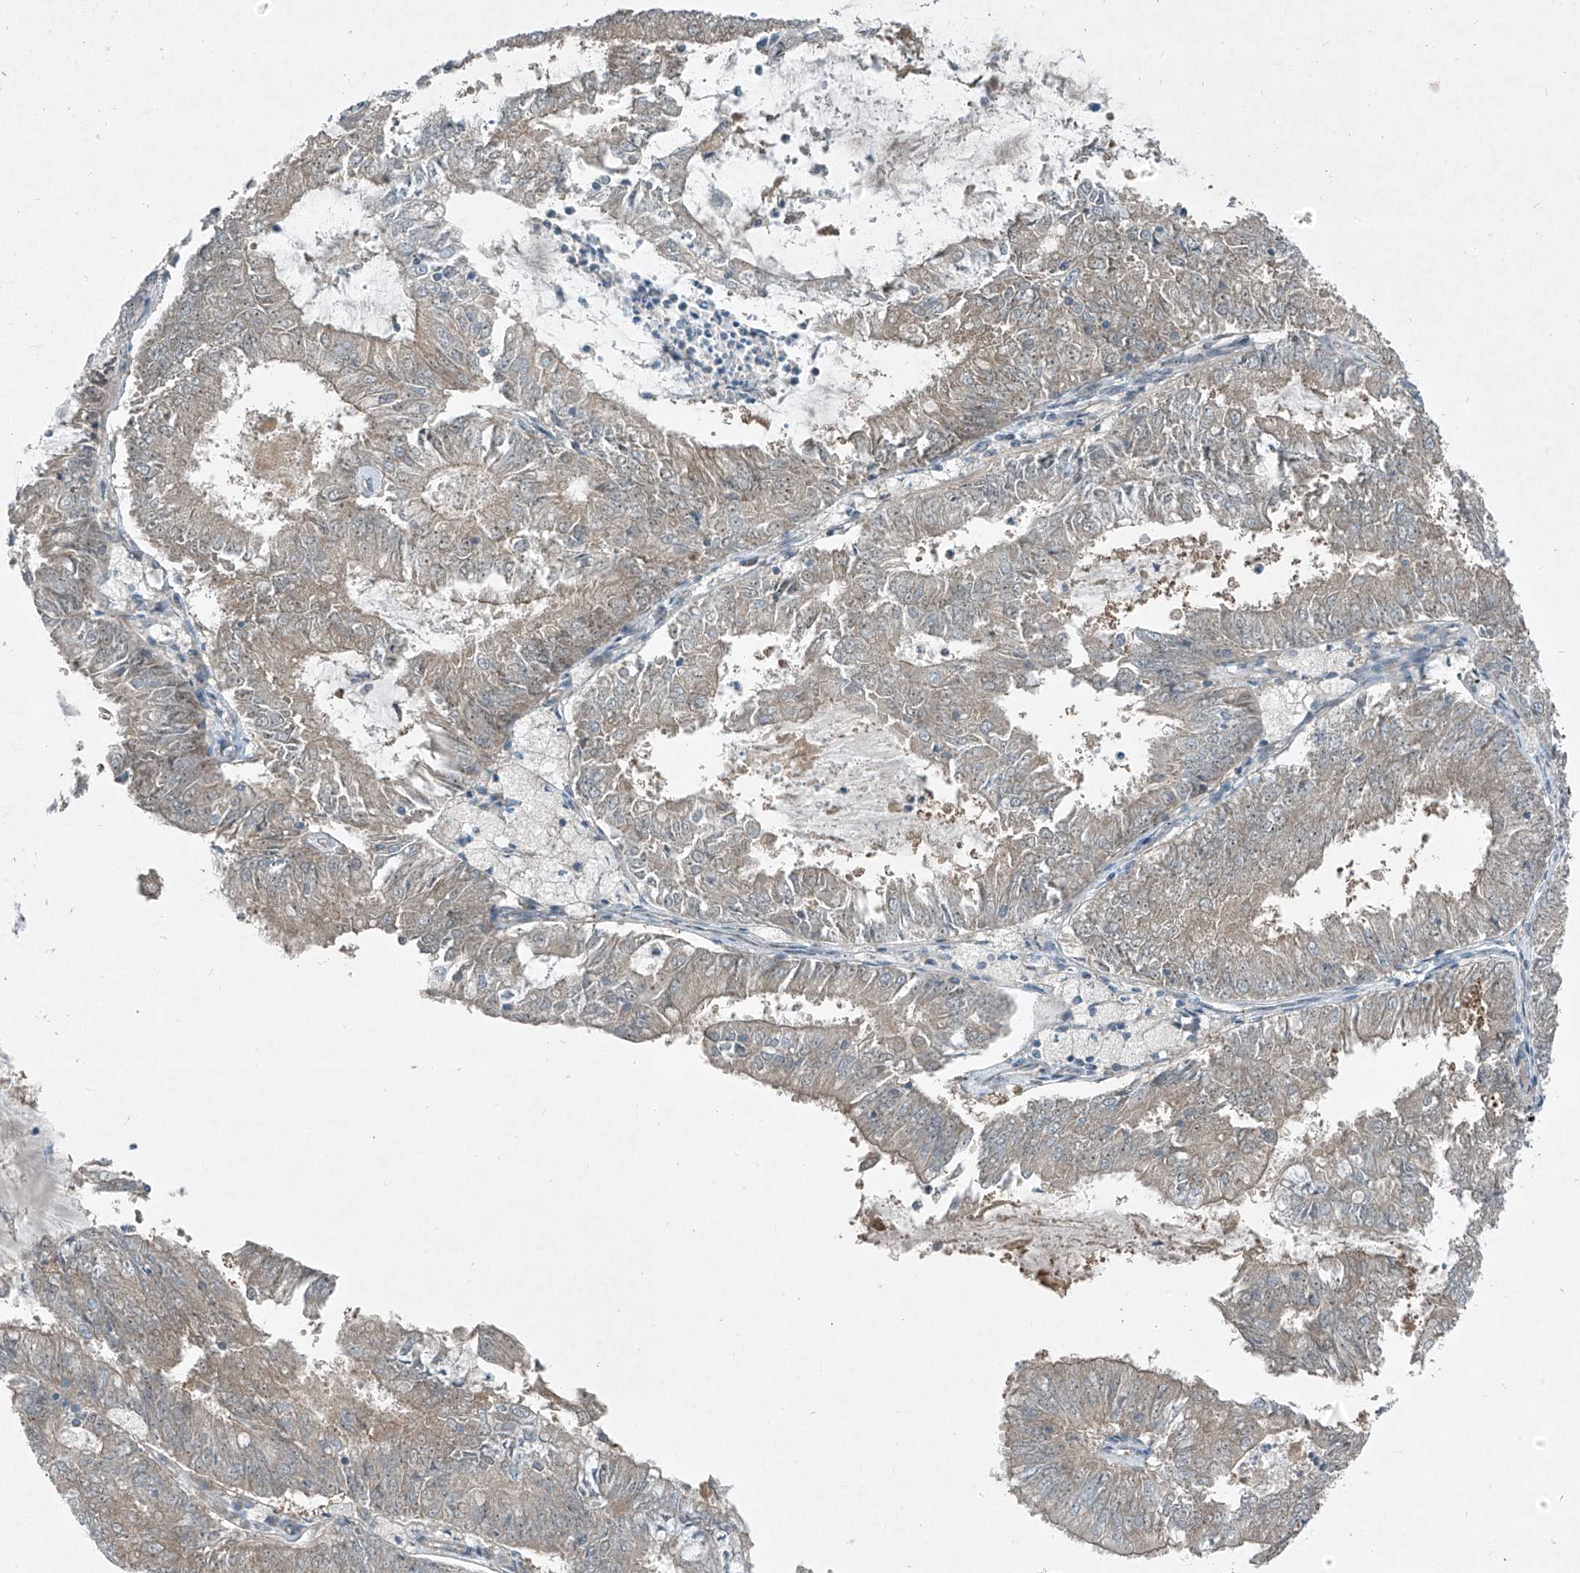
{"staining": {"intensity": "weak", "quantity": "<25%", "location": "cytoplasmic/membranous"}, "tissue": "endometrial cancer", "cell_type": "Tumor cells", "image_type": "cancer", "snomed": [{"axis": "morphology", "description": "Adenocarcinoma, NOS"}, {"axis": "topography", "description": "Endometrium"}], "caption": "High power microscopy photomicrograph of an immunohistochemistry (IHC) histopathology image of endometrial adenocarcinoma, revealing no significant positivity in tumor cells.", "gene": "PPCS", "patient": {"sex": "female", "age": 57}}